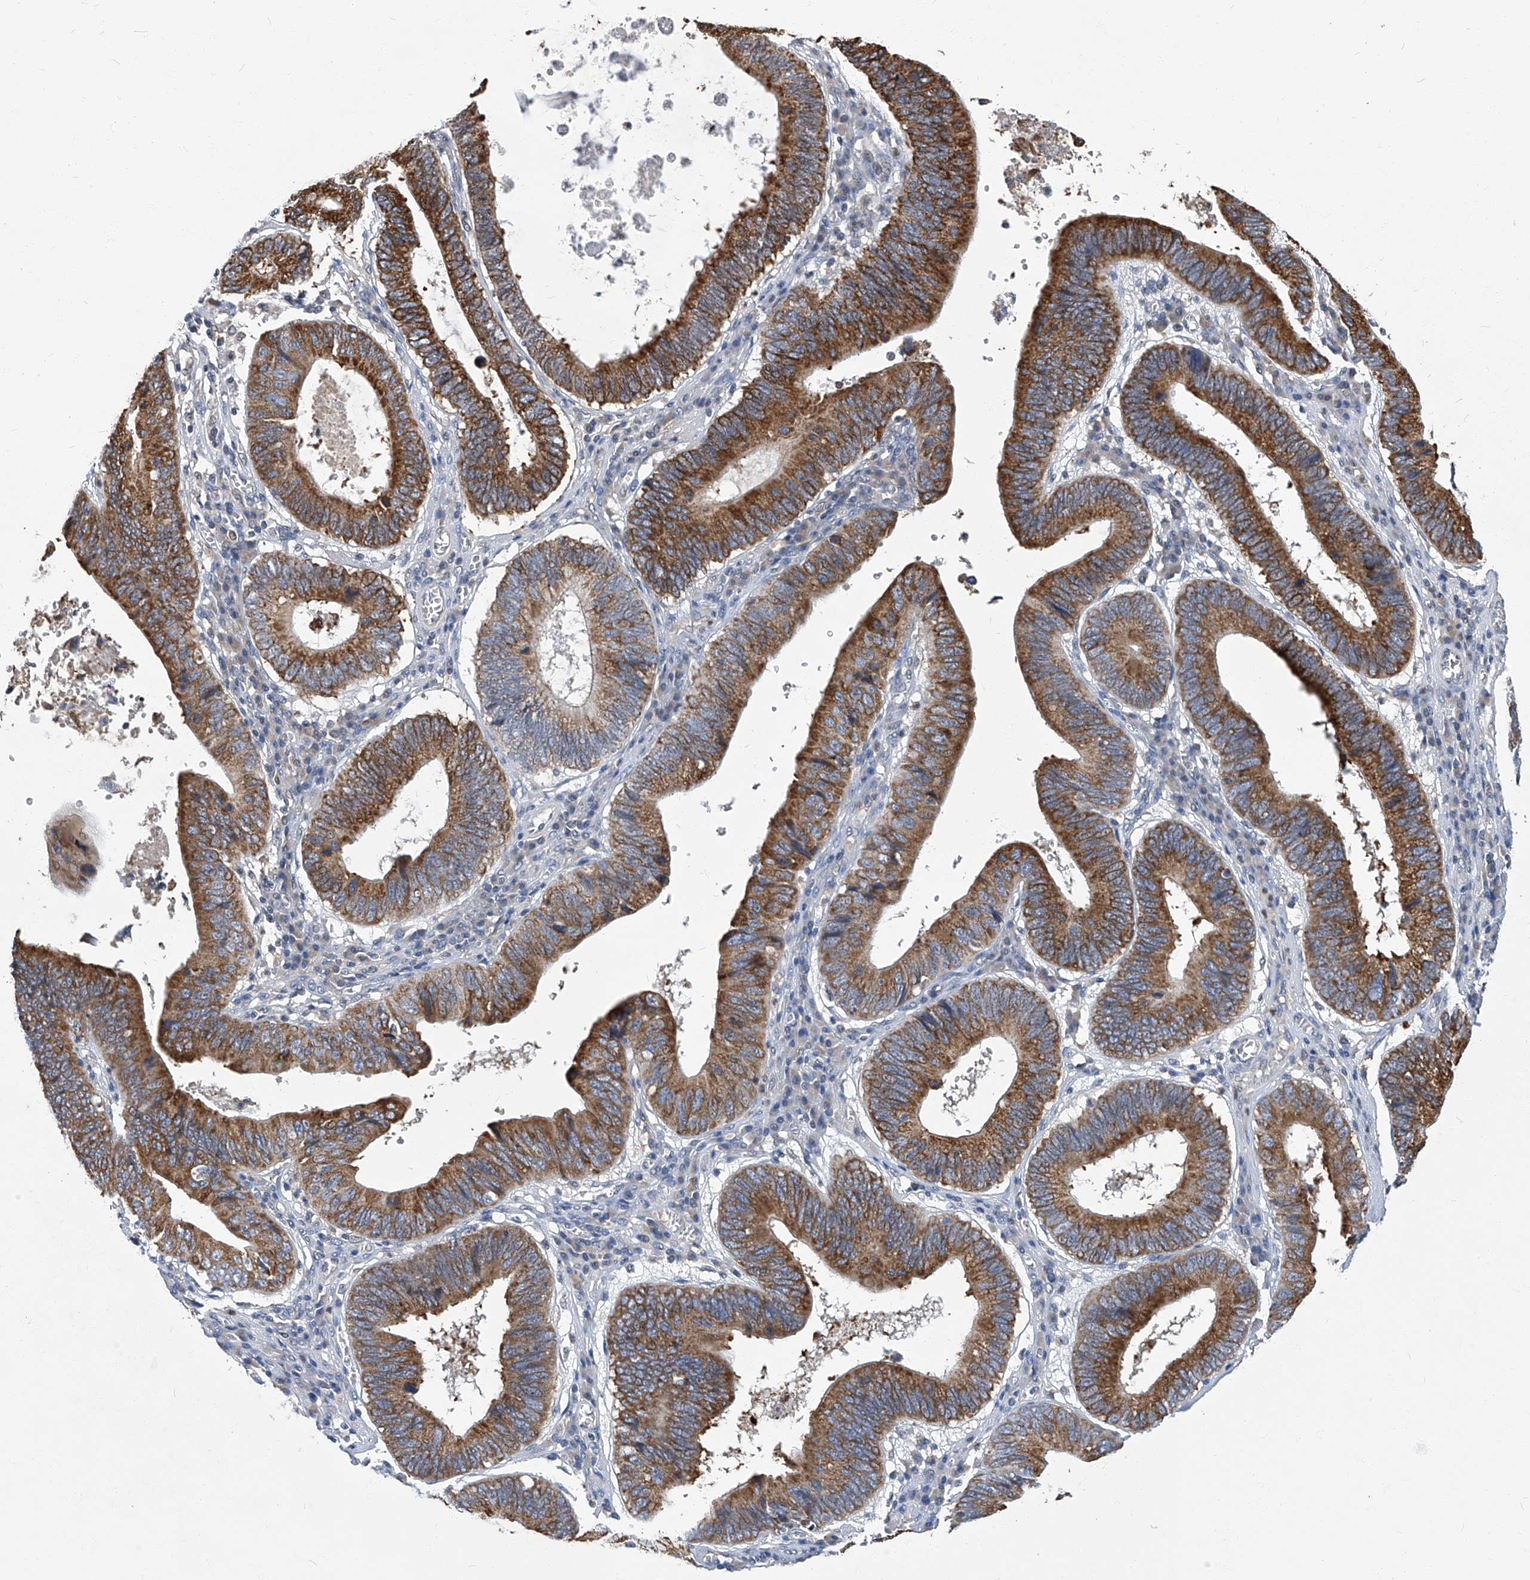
{"staining": {"intensity": "strong", "quantity": ">75%", "location": "cytoplasmic/membranous"}, "tissue": "stomach cancer", "cell_type": "Tumor cells", "image_type": "cancer", "snomed": [{"axis": "morphology", "description": "Adenocarcinoma, NOS"}, {"axis": "topography", "description": "Stomach"}], "caption": "This is a photomicrograph of immunohistochemistry staining of stomach cancer (adenocarcinoma), which shows strong expression in the cytoplasmic/membranous of tumor cells.", "gene": "TGFBR1", "patient": {"sex": "male", "age": 59}}